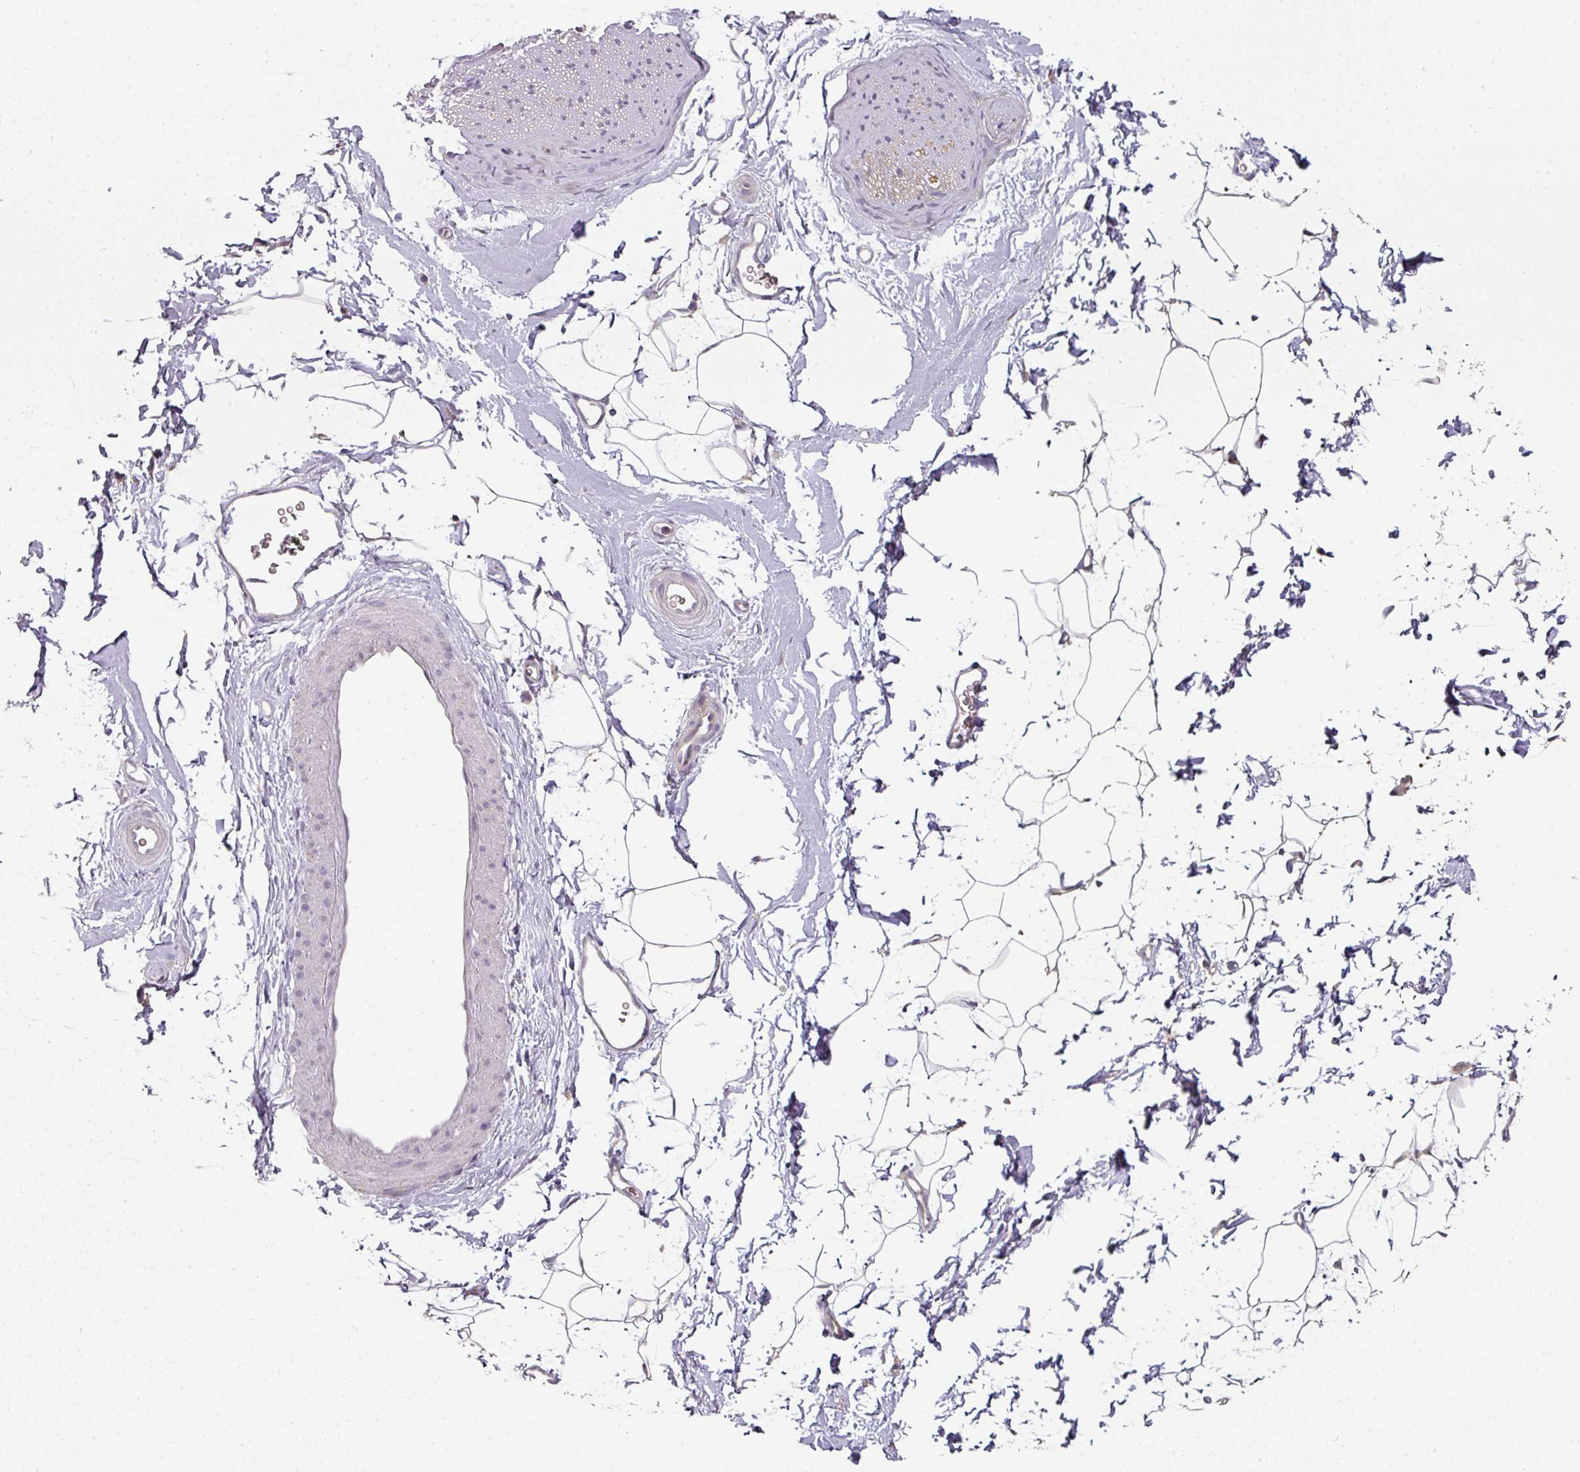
{"staining": {"intensity": "negative", "quantity": "none", "location": "none"}, "tissue": "adipose tissue", "cell_type": "Adipocytes", "image_type": "normal", "snomed": [{"axis": "morphology", "description": "Normal tissue, NOS"}, {"axis": "morphology", "description": "Adenocarcinoma, High grade"}, {"axis": "topography", "description": "Prostate"}, {"axis": "topography", "description": "Peripheral nerve tissue"}], "caption": "High power microscopy image of an immunohistochemistry (IHC) histopathology image of unremarkable adipose tissue, revealing no significant staining in adipocytes. (Stains: DAB (3,3'-diaminobenzidine) immunohistochemistry with hematoxylin counter stain, Microscopy: brightfield microscopy at high magnification).", "gene": "MAP2K2", "patient": {"sex": "male", "age": 68}}